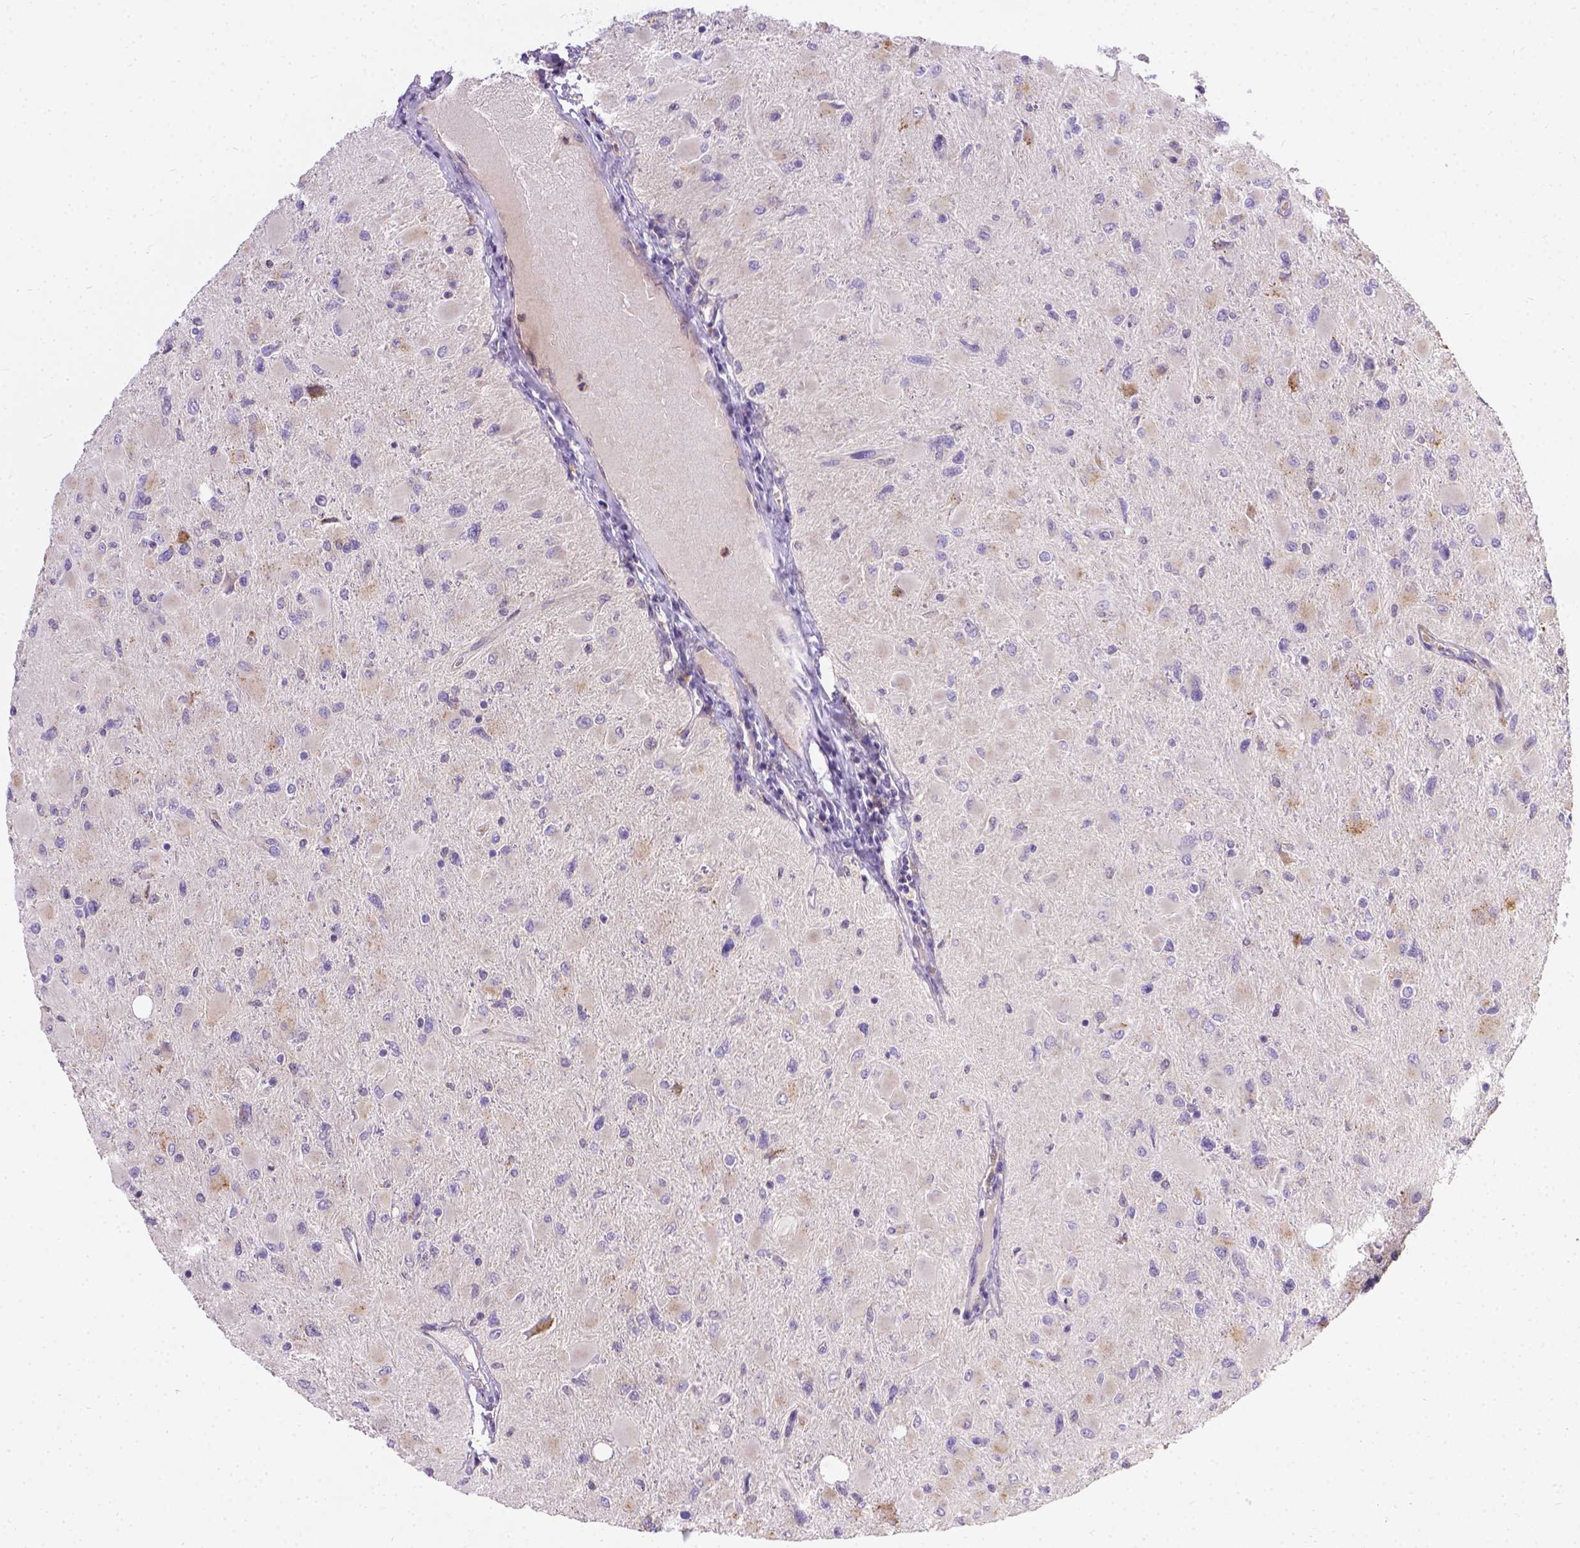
{"staining": {"intensity": "negative", "quantity": "none", "location": "none"}, "tissue": "glioma", "cell_type": "Tumor cells", "image_type": "cancer", "snomed": [{"axis": "morphology", "description": "Glioma, malignant, High grade"}, {"axis": "topography", "description": "Cerebral cortex"}], "caption": "DAB (3,3'-diaminobenzidine) immunohistochemical staining of glioma reveals no significant staining in tumor cells.", "gene": "TM4SF18", "patient": {"sex": "female", "age": 36}}